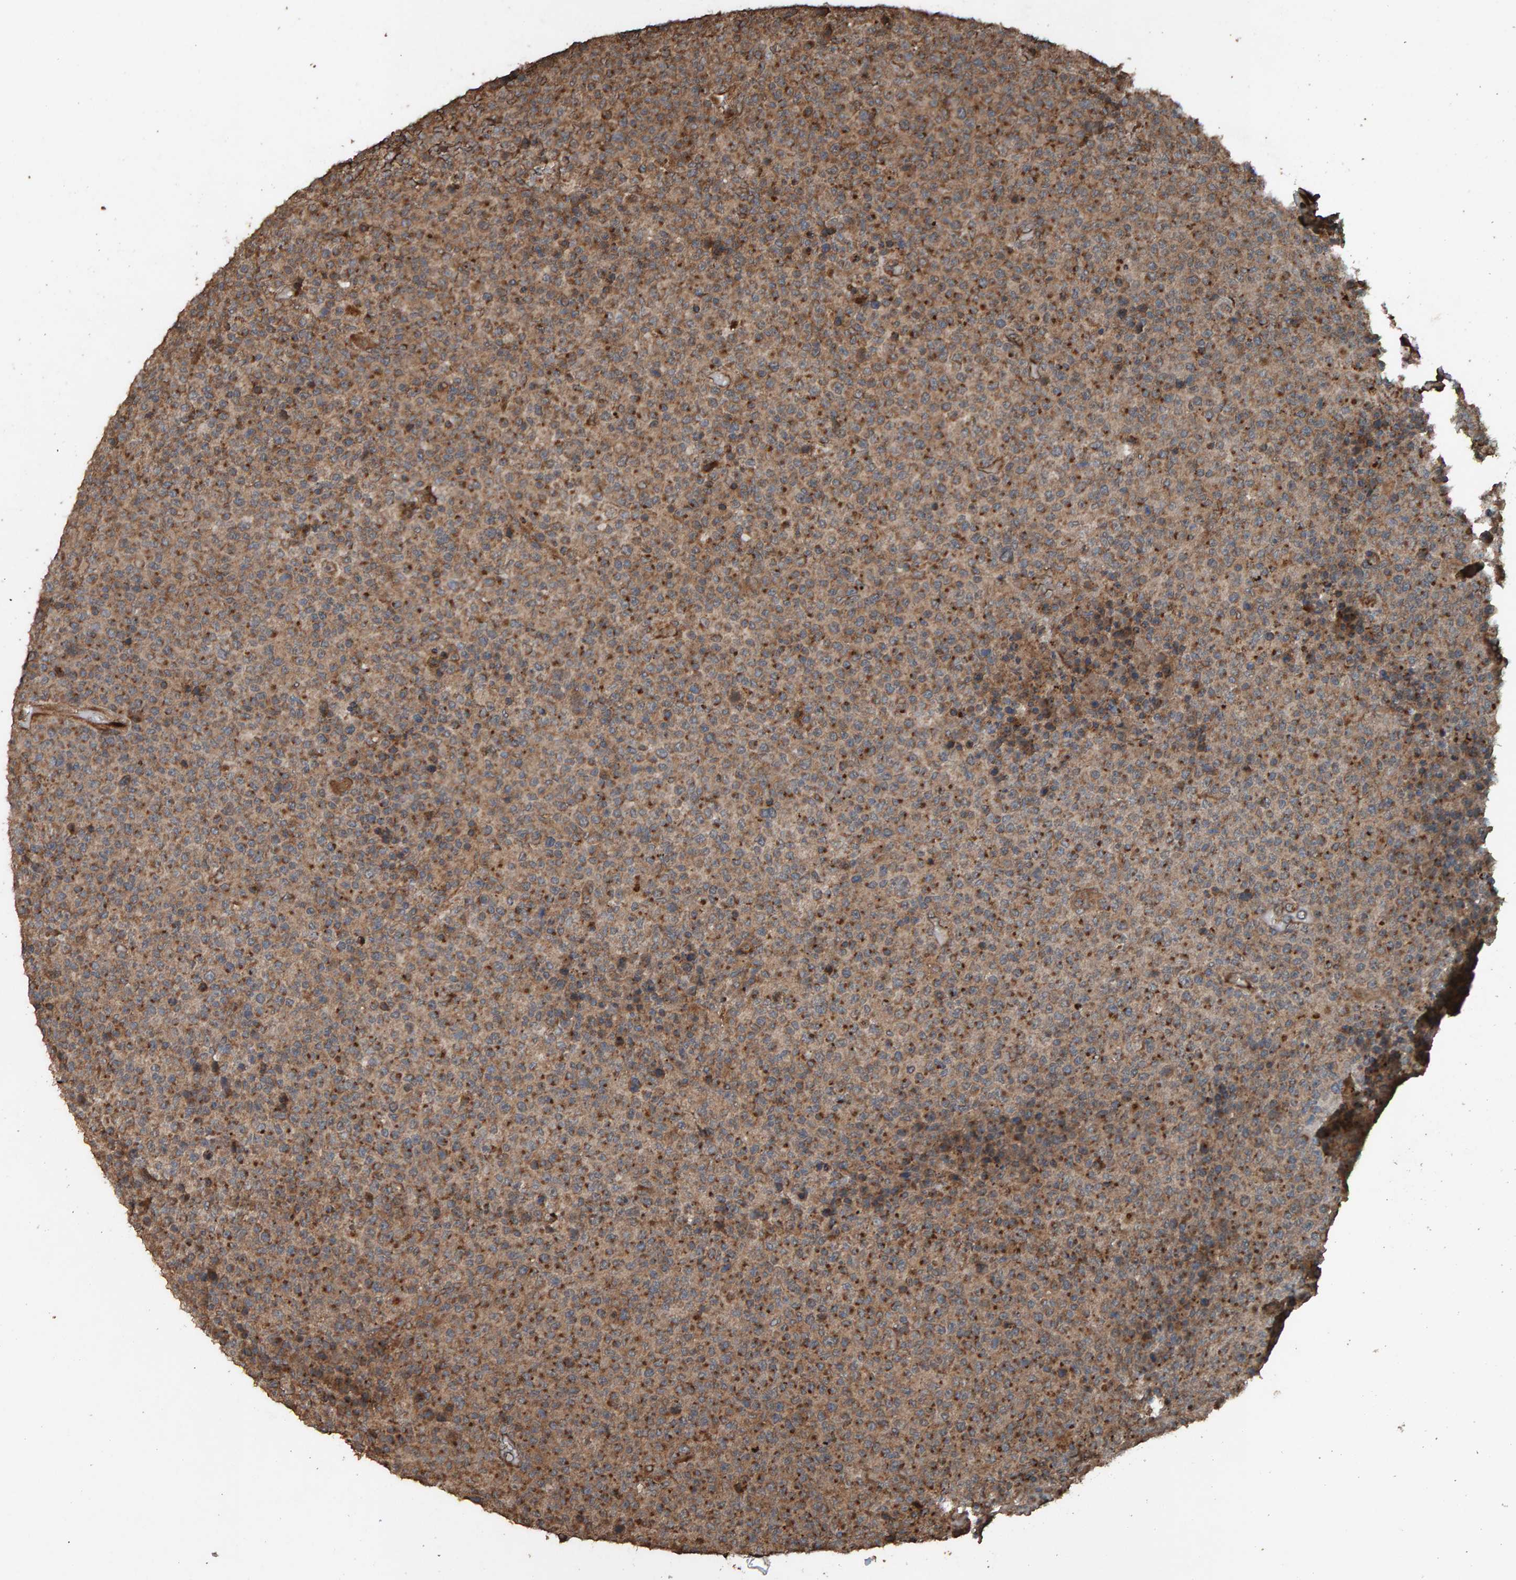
{"staining": {"intensity": "moderate", "quantity": ">75%", "location": "cytoplasmic/membranous"}, "tissue": "lymphoma", "cell_type": "Tumor cells", "image_type": "cancer", "snomed": [{"axis": "morphology", "description": "Malignant lymphoma, non-Hodgkin's type, High grade"}, {"axis": "topography", "description": "Lymph node"}], "caption": "High-grade malignant lymphoma, non-Hodgkin's type stained for a protein reveals moderate cytoplasmic/membranous positivity in tumor cells.", "gene": "DUS1L", "patient": {"sex": "male", "age": 13}}